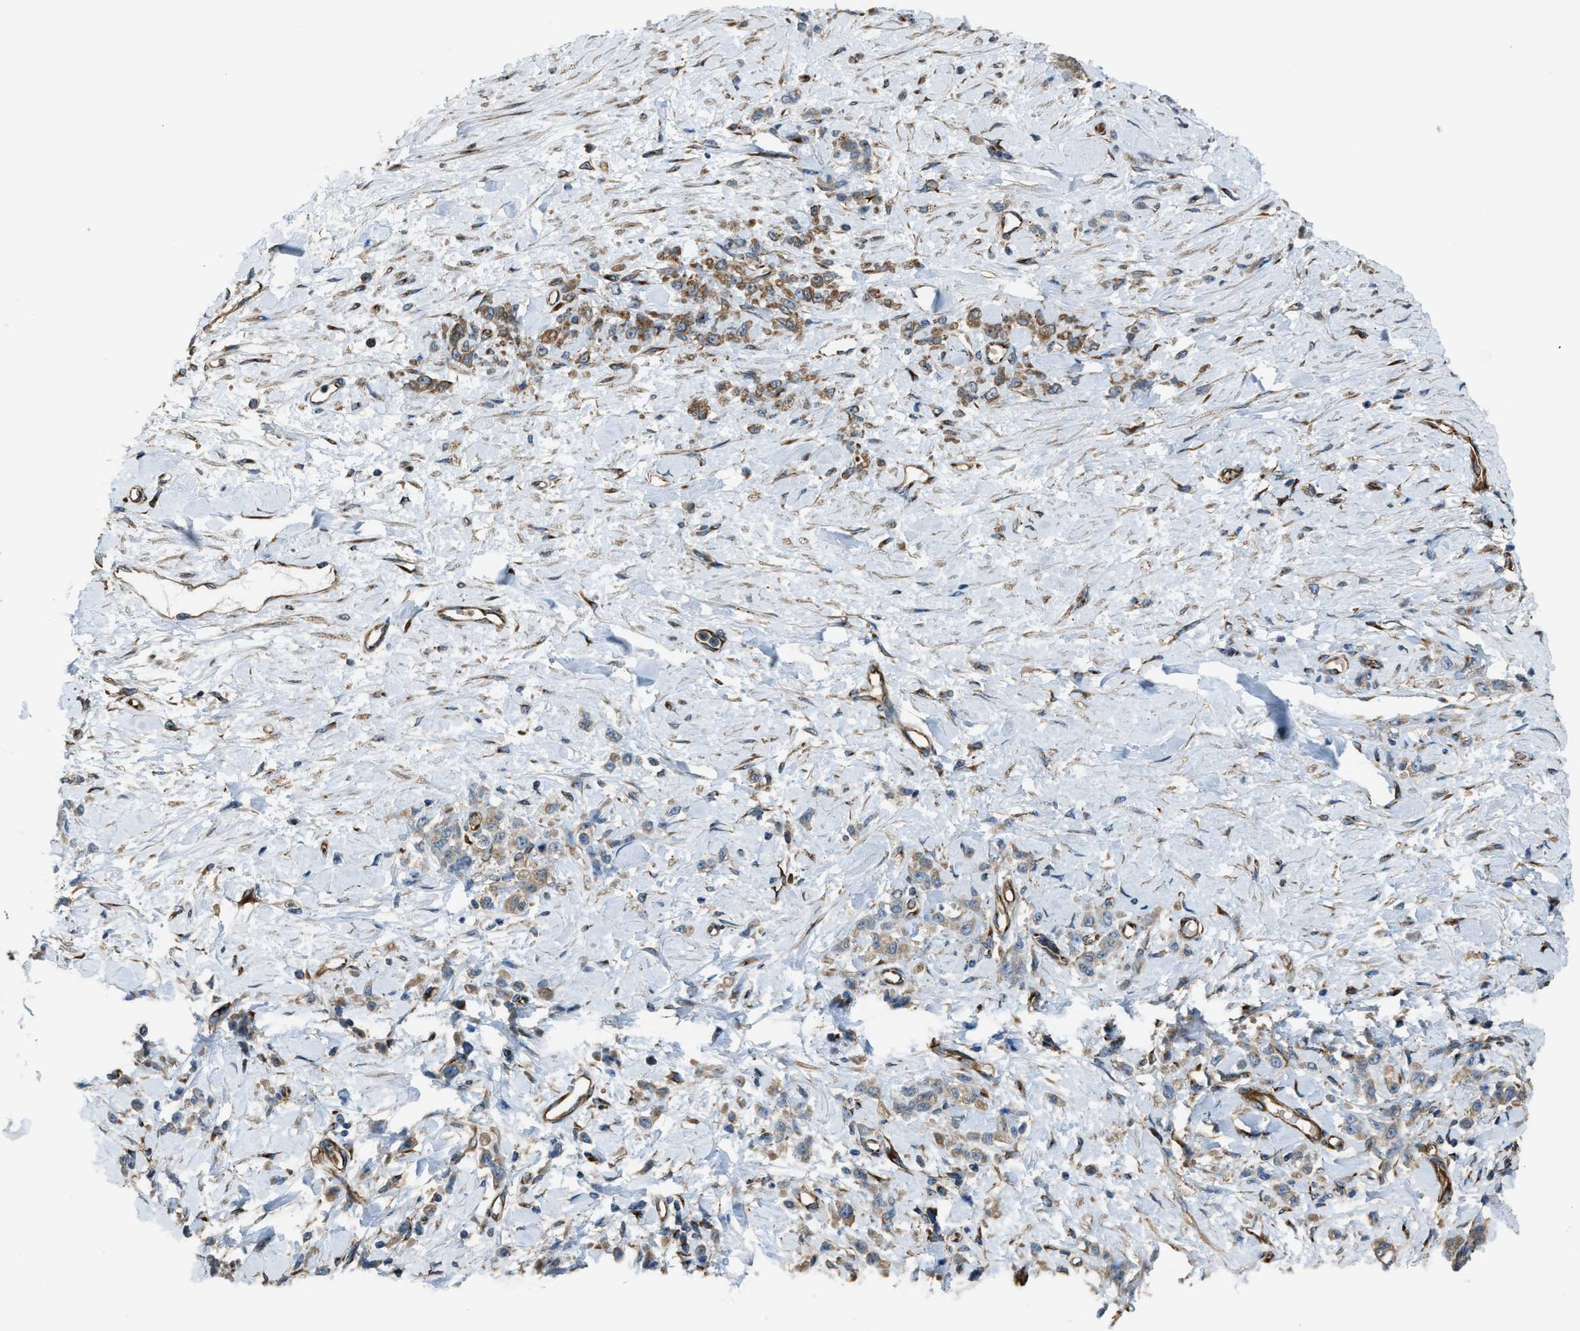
{"staining": {"intensity": "weak", "quantity": ">75%", "location": "cytoplasmic/membranous"}, "tissue": "stomach cancer", "cell_type": "Tumor cells", "image_type": "cancer", "snomed": [{"axis": "morphology", "description": "Normal tissue, NOS"}, {"axis": "morphology", "description": "Adenocarcinoma, NOS"}, {"axis": "topography", "description": "Stomach"}], "caption": "Adenocarcinoma (stomach) stained for a protein shows weak cytoplasmic/membranous positivity in tumor cells.", "gene": "TRPC1", "patient": {"sex": "male", "age": 82}}